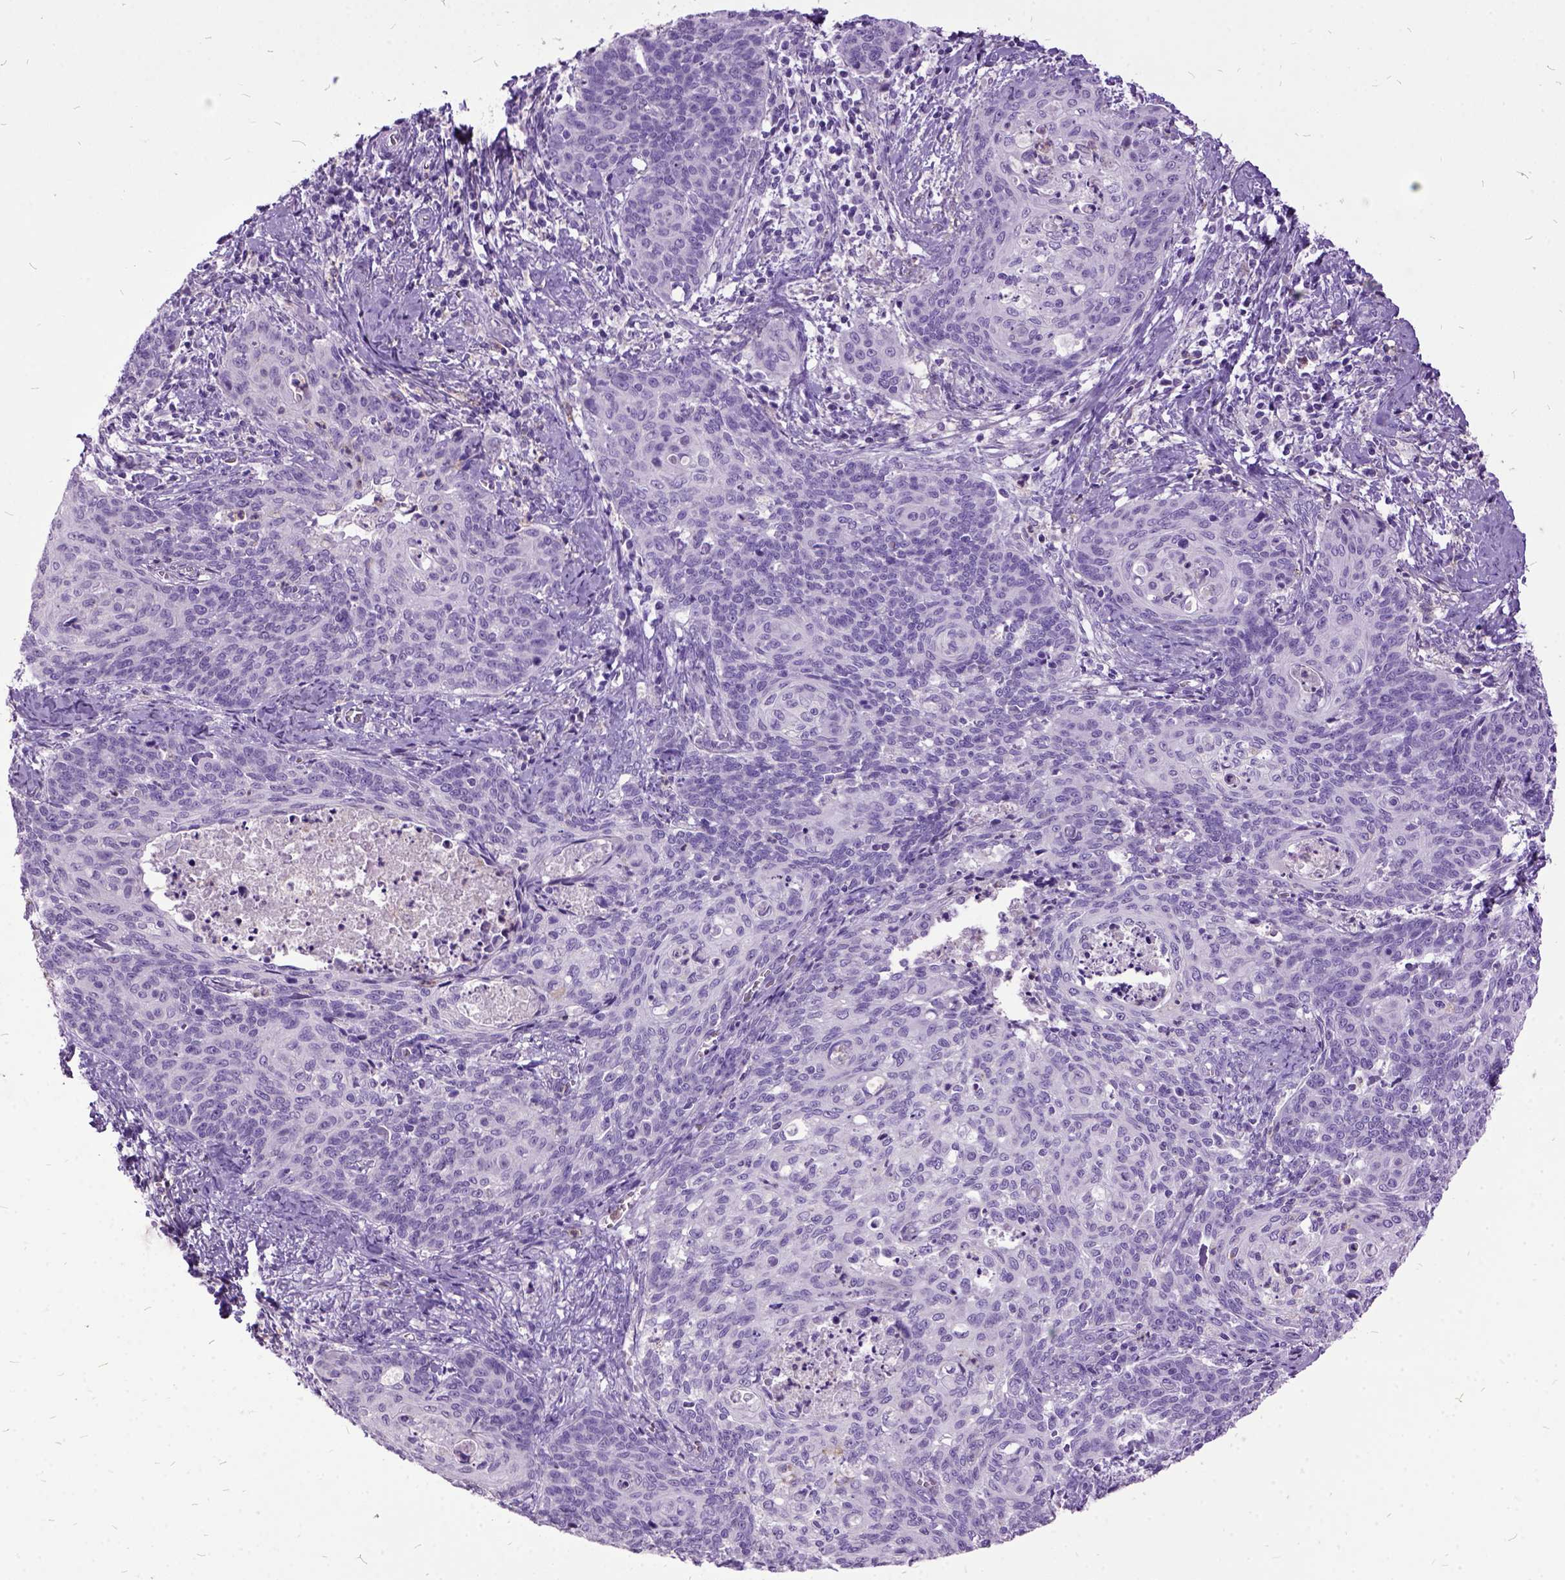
{"staining": {"intensity": "negative", "quantity": "none", "location": "none"}, "tissue": "cervical cancer", "cell_type": "Tumor cells", "image_type": "cancer", "snomed": [{"axis": "morphology", "description": "Normal tissue, NOS"}, {"axis": "morphology", "description": "Squamous cell carcinoma, NOS"}, {"axis": "topography", "description": "Cervix"}], "caption": "High power microscopy micrograph of an immunohistochemistry (IHC) micrograph of cervical cancer (squamous cell carcinoma), revealing no significant positivity in tumor cells.", "gene": "MME", "patient": {"sex": "female", "age": 39}}